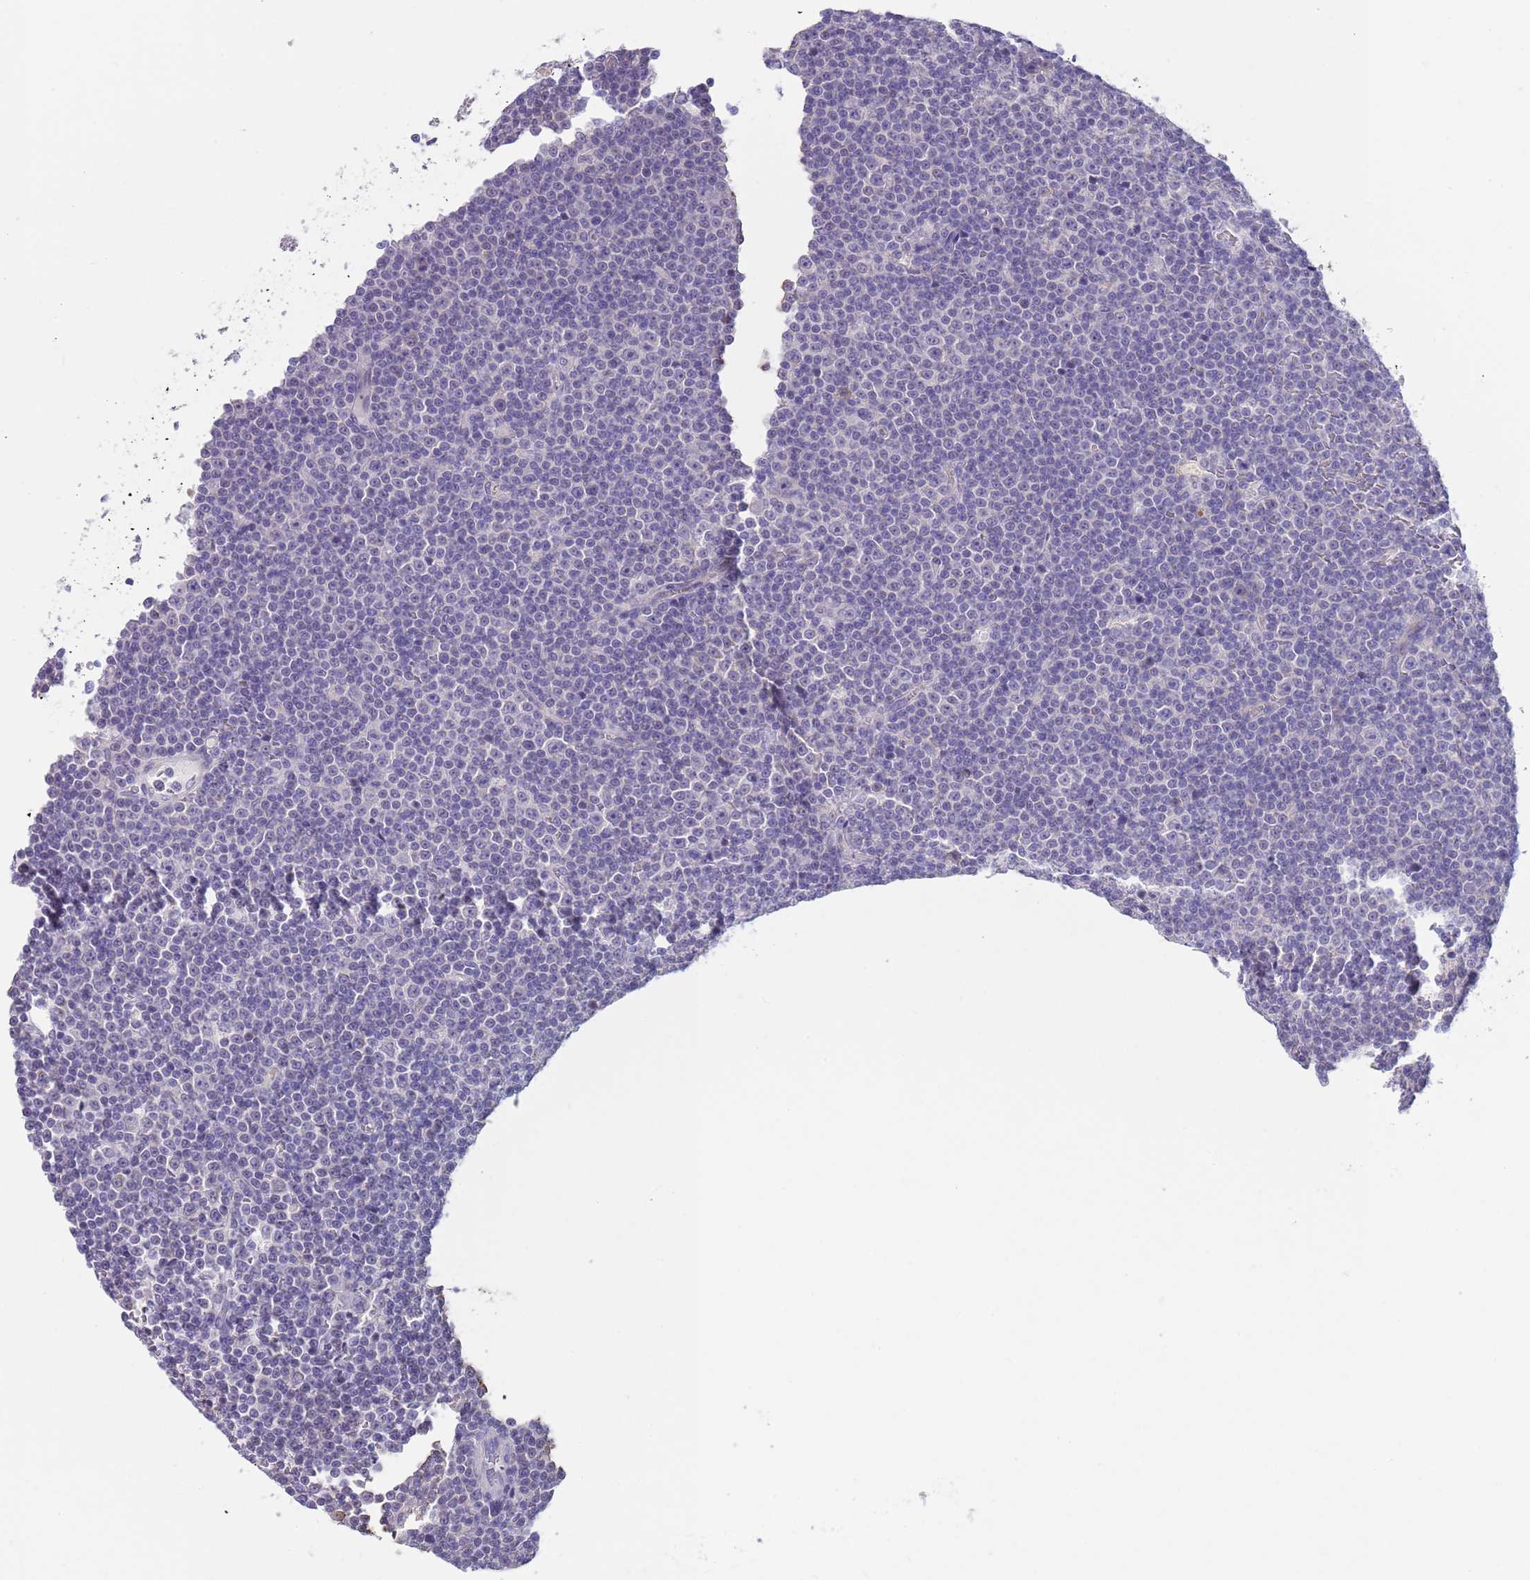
{"staining": {"intensity": "negative", "quantity": "none", "location": "none"}, "tissue": "lymphoma", "cell_type": "Tumor cells", "image_type": "cancer", "snomed": [{"axis": "morphology", "description": "Malignant lymphoma, non-Hodgkin's type, Low grade"}, {"axis": "topography", "description": "Lymph node"}], "caption": "An image of human lymphoma is negative for staining in tumor cells.", "gene": "SPIRE2", "patient": {"sex": "female", "age": 67}}